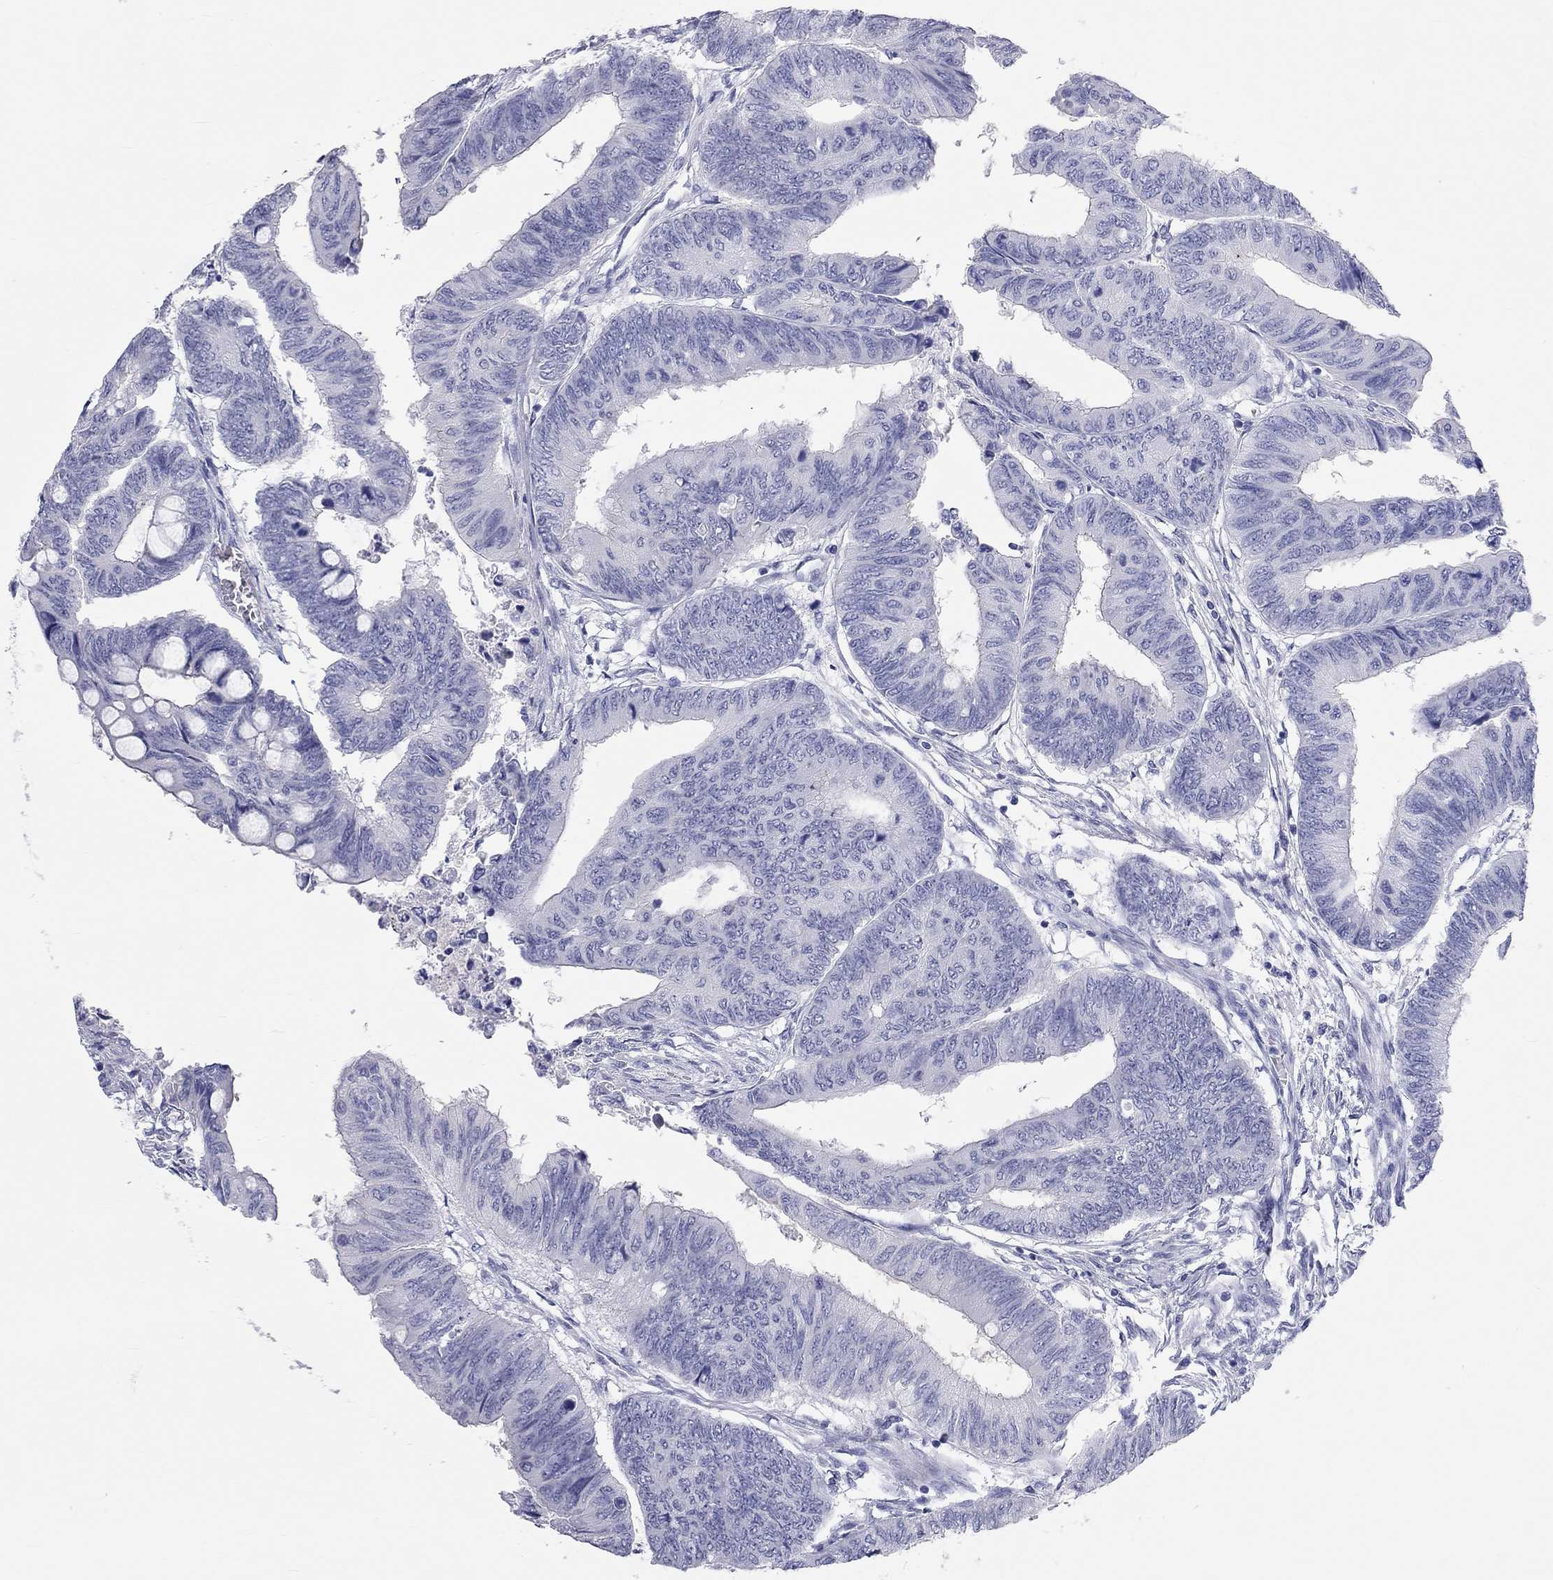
{"staining": {"intensity": "negative", "quantity": "none", "location": "none"}, "tissue": "colorectal cancer", "cell_type": "Tumor cells", "image_type": "cancer", "snomed": [{"axis": "morphology", "description": "Normal tissue, NOS"}, {"axis": "morphology", "description": "Adenocarcinoma, NOS"}, {"axis": "topography", "description": "Rectum"}, {"axis": "topography", "description": "Peripheral nerve tissue"}], "caption": "Human adenocarcinoma (colorectal) stained for a protein using immunohistochemistry displays no positivity in tumor cells.", "gene": "PCDHGC5", "patient": {"sex": "male", "age": 92}}